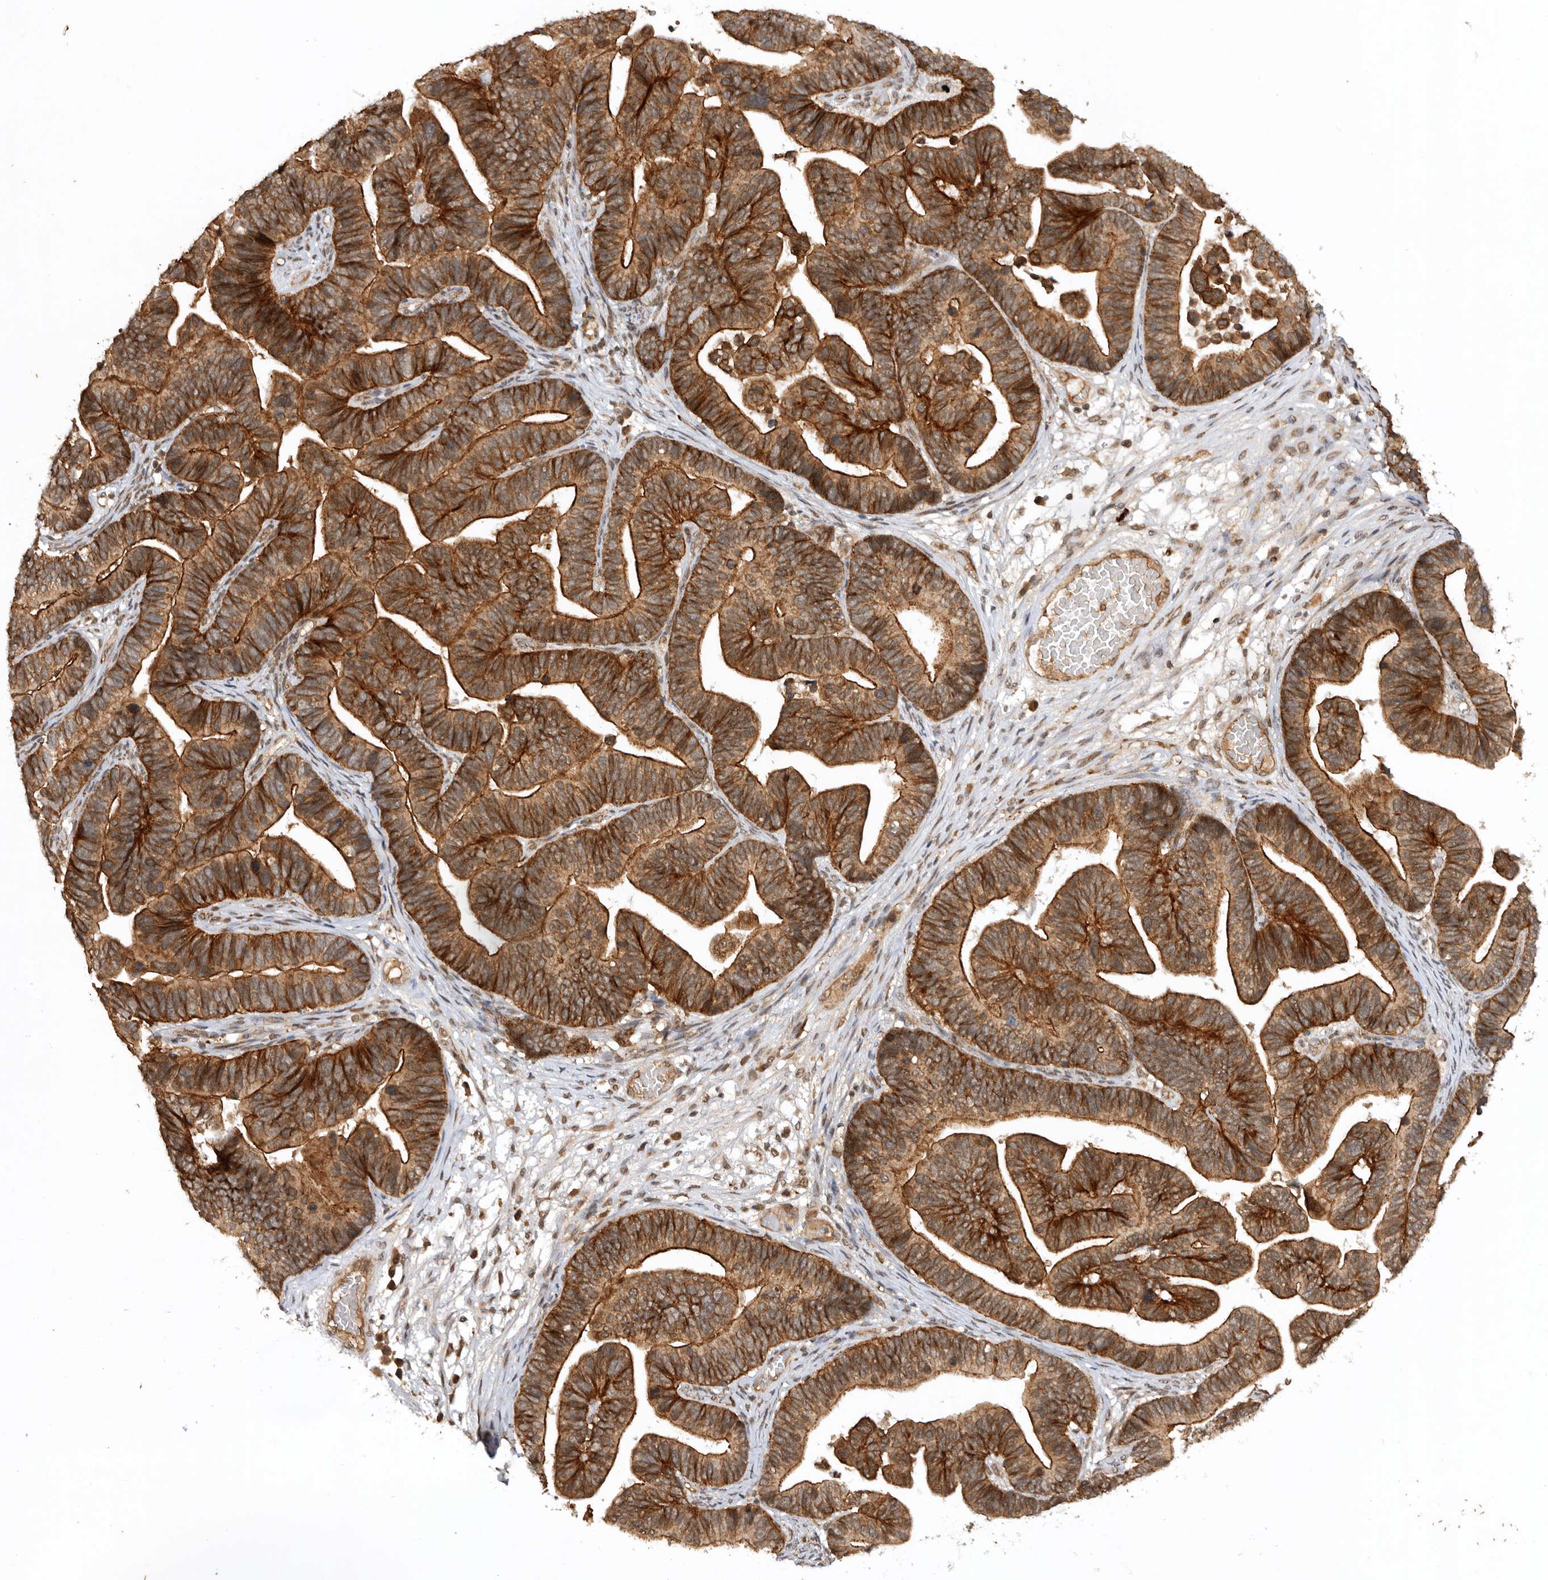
{"staining": {"intensity": "strong", "quantity": ">75%", "location": "cytoplasmic/membranous"}, "tissue": "ovarian cancer", "cell_type": "Tumor cells", "image_type": "cancer", "snomed": [{"axis": "morphology", "description": "Cystadenocarcinoma, serous, NOS"}, {"axis": "topography", "description": "Ovary"}], "caption": "Immunohistochemical staining of human ovarian serous cystadenocarcinoma demonstrates strong cytoplasmic/membranous protein staining in approximately >75% of tumor cells.", "gene": "TARS2", "patient": {"sex": "female", "age": 56}}